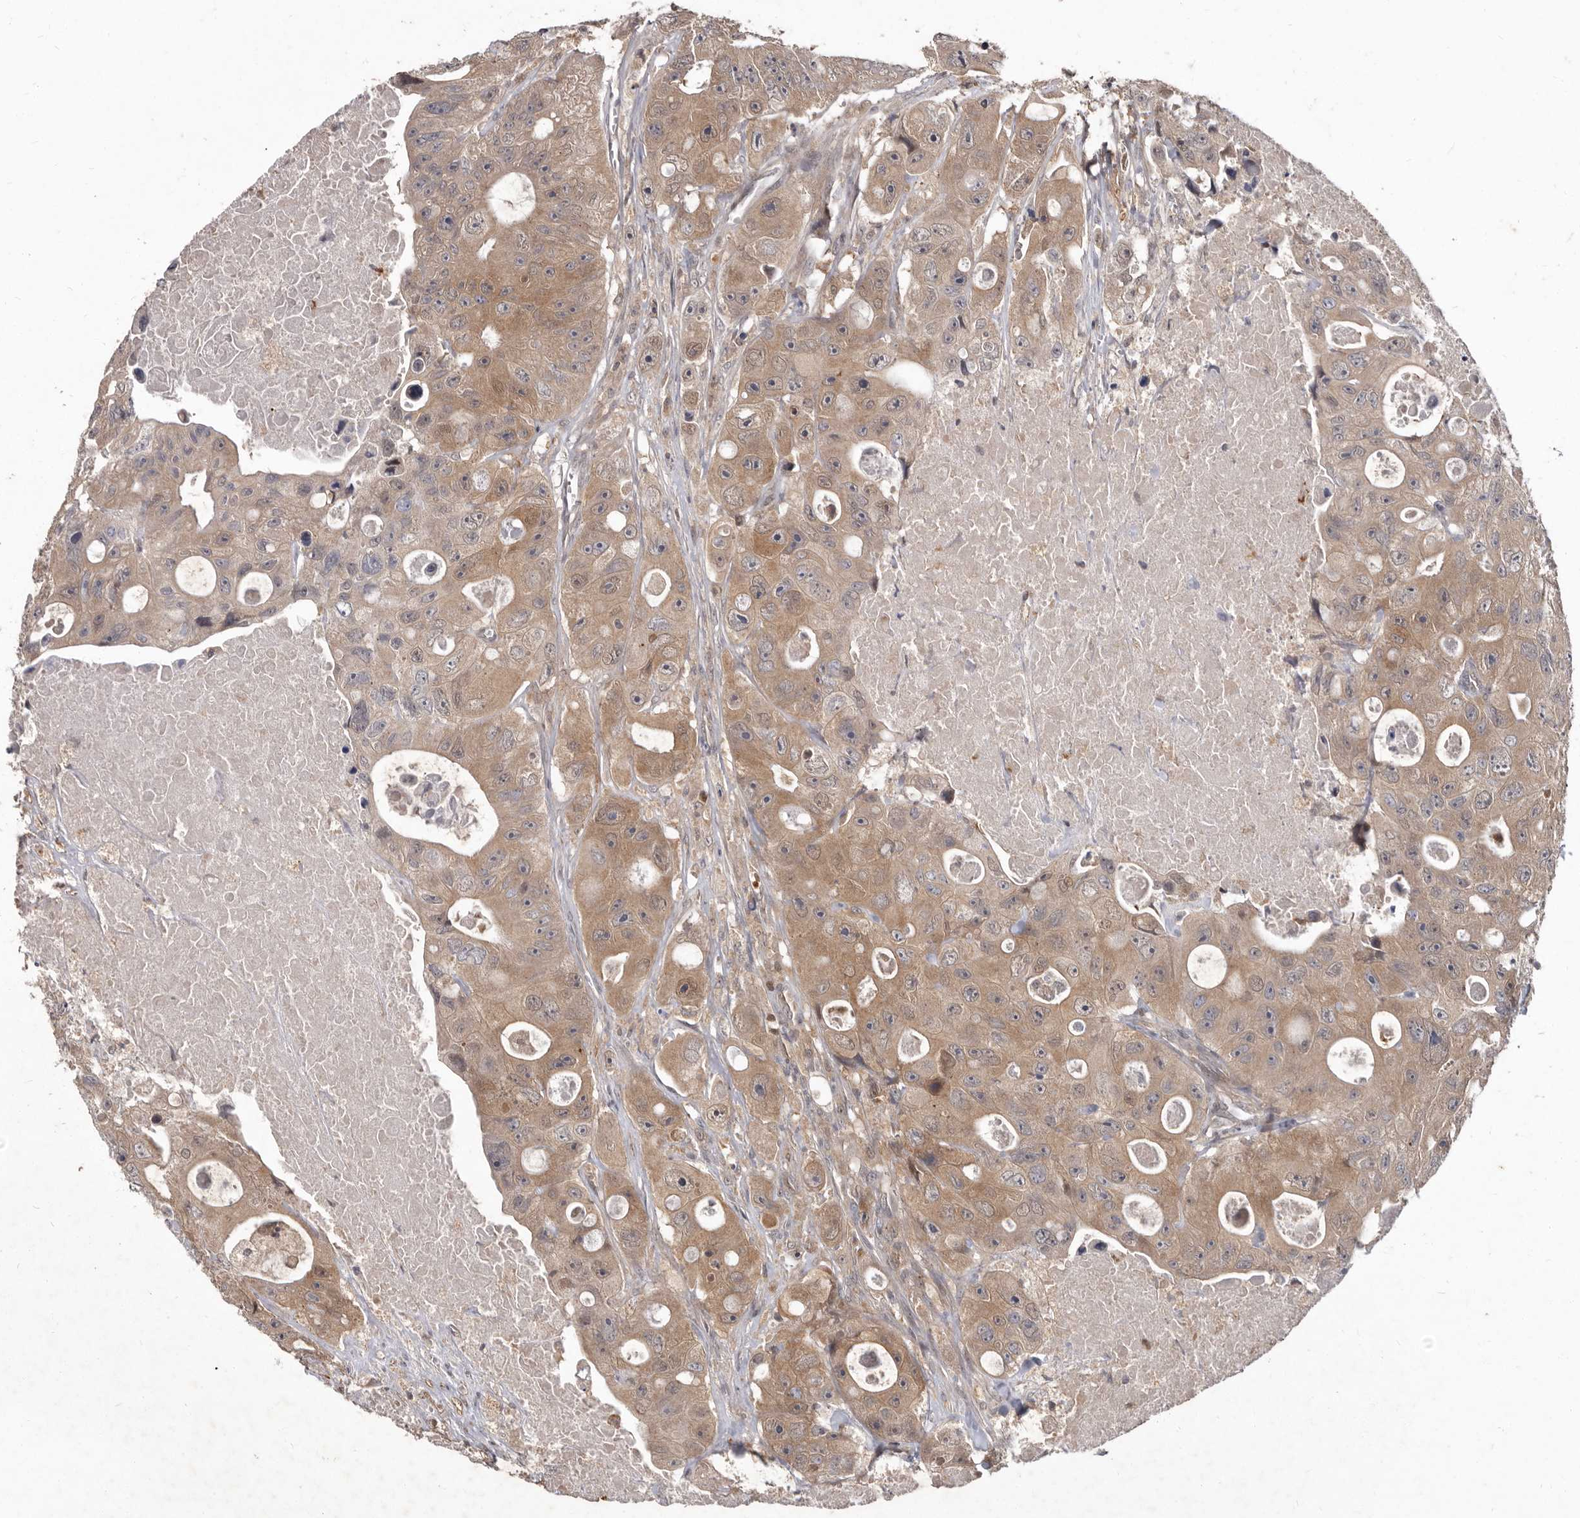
{"staining": {"intensity": "moderate", "quantity": ">75%", "location": "cytoplasmic/membranous"}, "tissue": "colorectal cancer", "cell_type": "Tumor cells", "image_type": "cancer", "snomed": [{"axis": "morphology", "description": "Adenocarcinoma, NOS"}, {"axis": "topography", "description": "Colon"}], "caption": "Immunohistochemical staining of human colorectal adenocarcinoma displays medium levels of moderate cytoplasmic/membranous protein staining in approximately >75% of tumor cells.", "gene": "ACLY", "patient": {"sex": "female", "age": 46}}